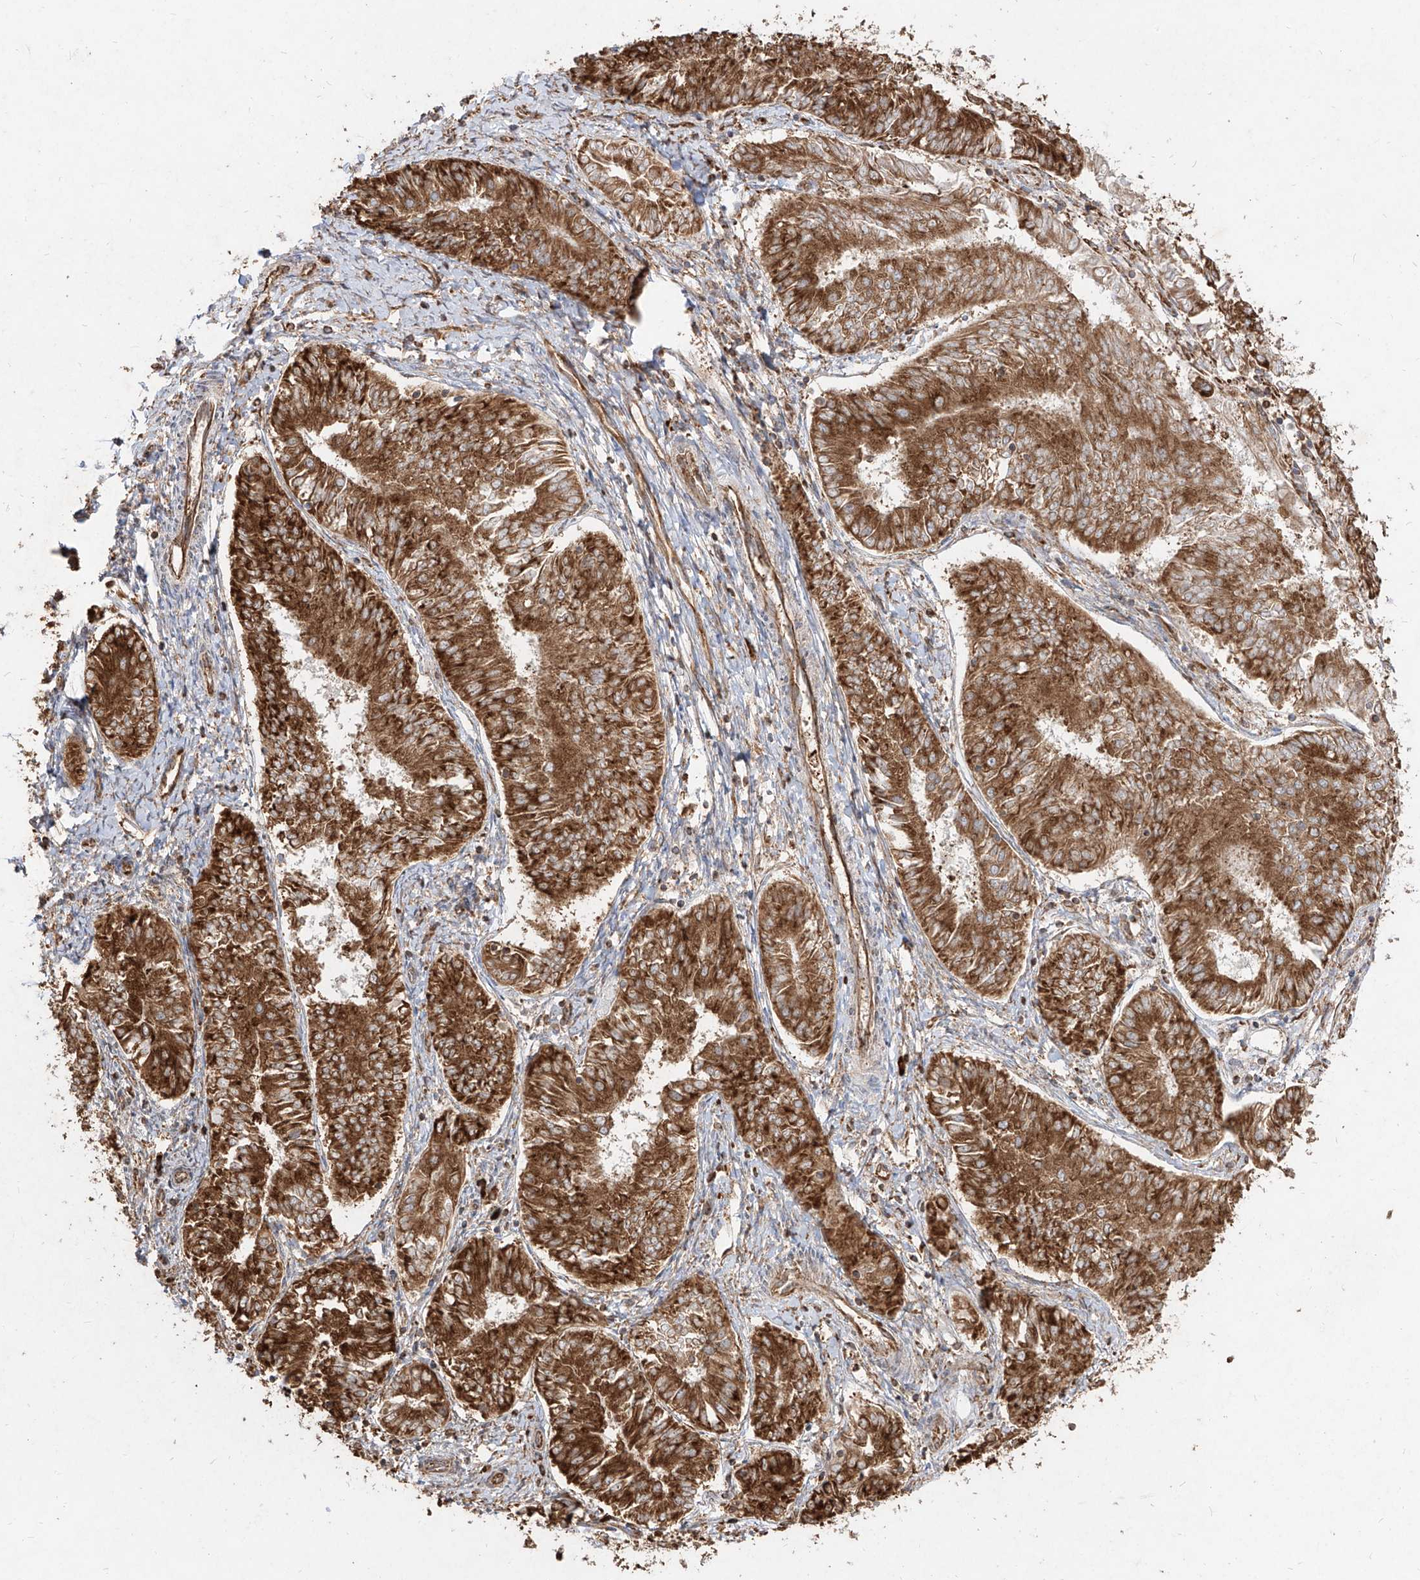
{"staining": {"intensity": "strong", "quantity": ">75%", "location": "cytoplasmic/membranous"}, "tissue": "endometrial cancer", "cell_type": "Tumor cells", "image_type": "cancer", "snomed": [{"axis": "morphology", "description": "Adenocarcinoma, NOS"}, {"axis": "topography", "description": "Endometrium"}], "caption": "A brown stain labels strong cytoplasmic/membranous positivity of a protein in endometrial cancer tumor cells.", "gene": "RPS25", "patient": {"sex": "female", "age": 58}}